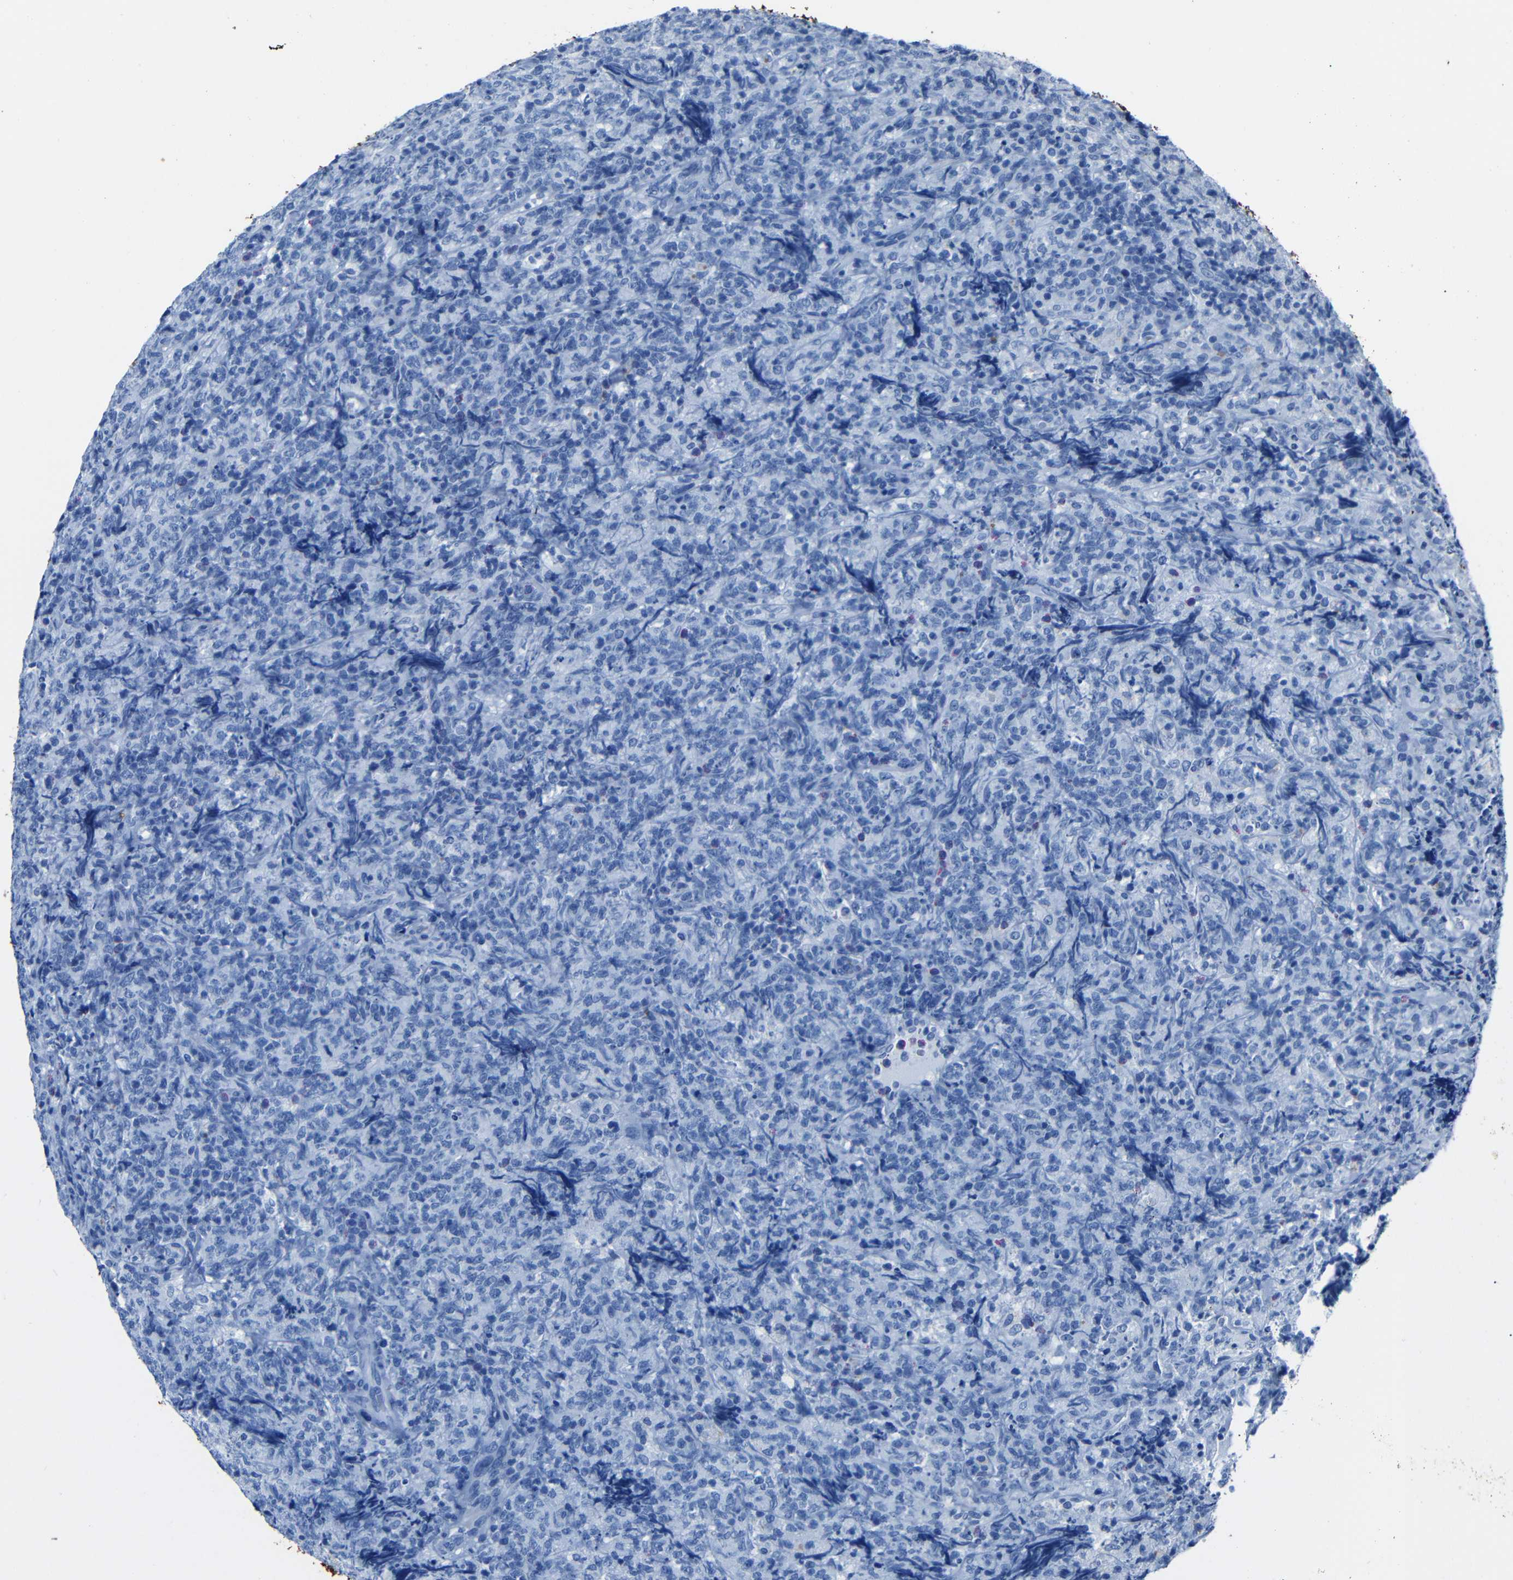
{"staining": {"intensity": "negative", "quantity": "none", "location": "none"}, "tissue": "lymphoma", "cell_type": "Tumor cells", "image_type": "cancer", "snomed": [{"axis": "morphology", "description": "Malignant lymphoma, non-Hodgkin's type, High grade"}, {"axis": "topography", "description": "Tonsil"}], "caption": "The IHC photomicrograph has no significant staining in tumor cells of lymphoma tissue.", "gene": "CLDN11", "patient": {"sex": "female", "age": 36}}